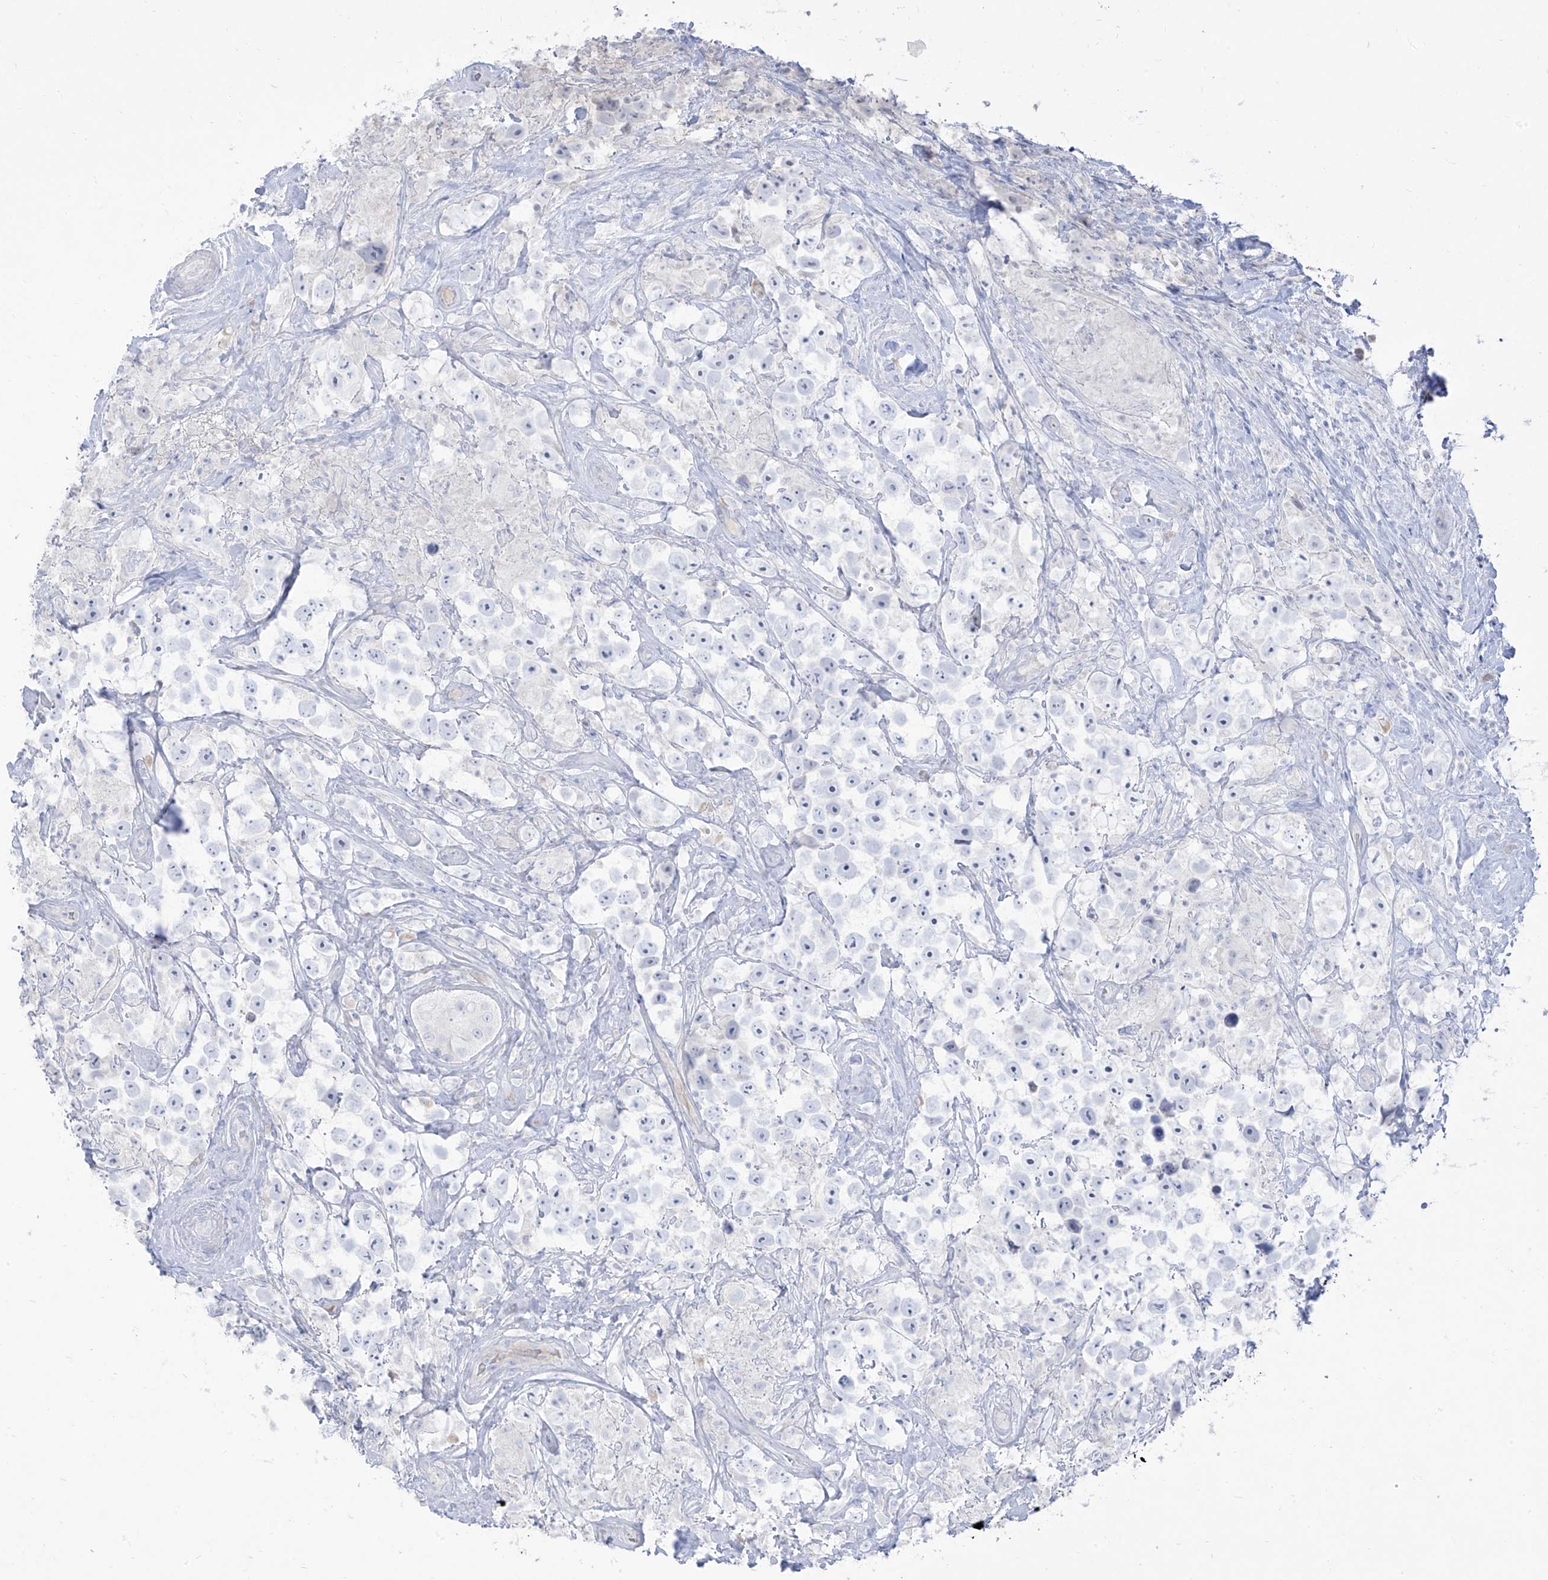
{"staining": {"intensity": "negative", "quantity": "none", "location": "none"}, "tissue": "testis cancer", "cell_type": "Tumor cells", "image_type": "cancer", "snomed": [{"axis": "morphology", "description": "Seminoma, NOS"}, {"axis": "topography", "description": "Testis"}], "caption": "Tumor cells show no significant positivity in testis seminoma. The staining was performed using DAB to visualize the protein expression in brown, while the nuclei were stained in blue with hematoxylin (Magnification: 20x).", "gene": "TGM4", "patient": {"sex": "male", "age": 49}}